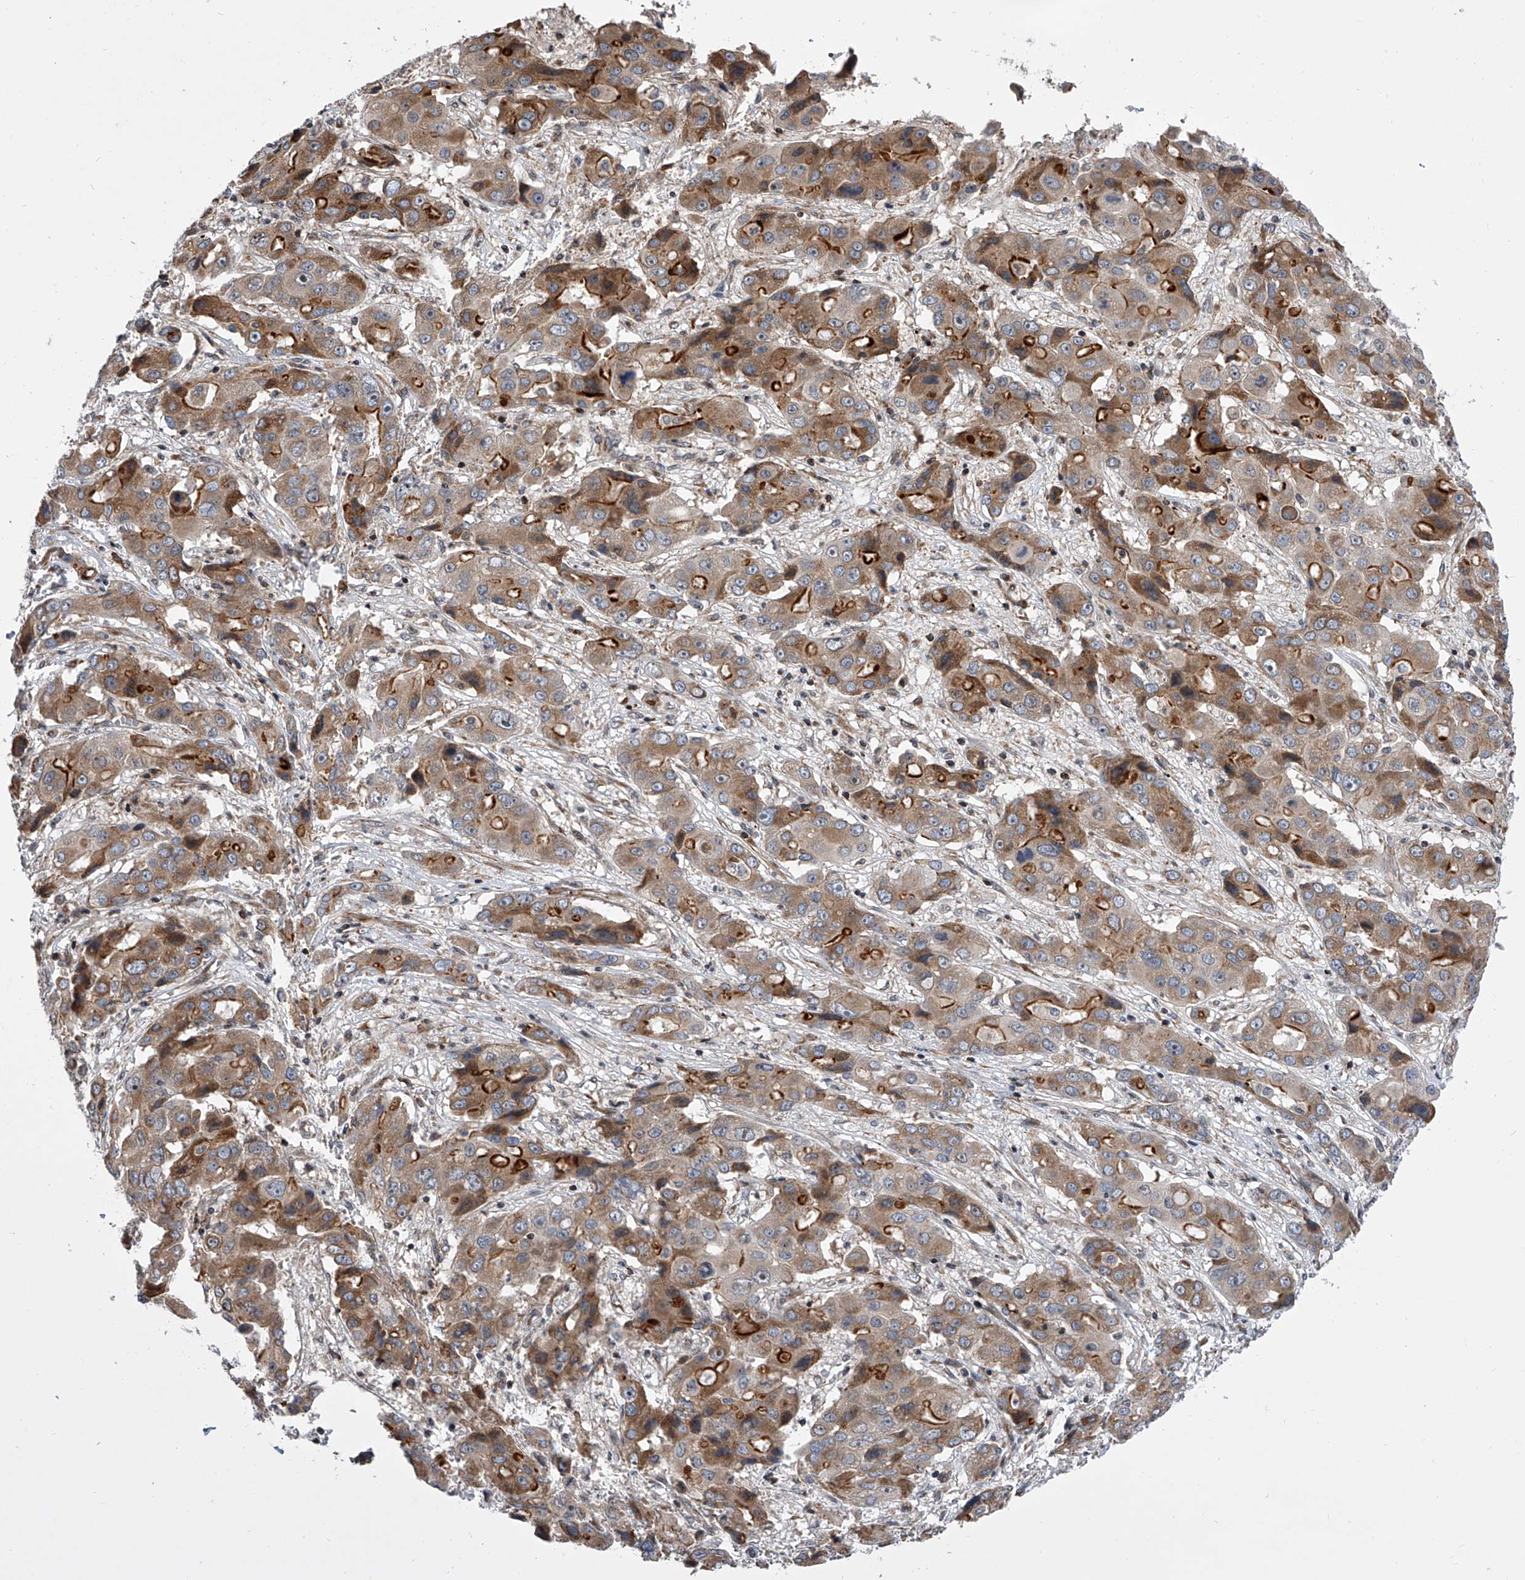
{"staining": {"intensity": "moderate", "quantity": ">75%", "location": "cytoplasmic/membranous"}, "tissue": "liver cancer", "cell_type": "Tumor cells", "image_type": "cancer", "snomed": [{"axis": "morphology", "description": "Cholangiocarcinoma"}, {"axis": "topography", "description": "Liver"}], "caption": "A medium amount of moderate cytoplasmic/membranous staining is identified in about >75% of tumor cells in liver cholangiocarcinoma tissue.", "gene": "DLGAP2", "patient": {"sex": "male", "age": 67}}